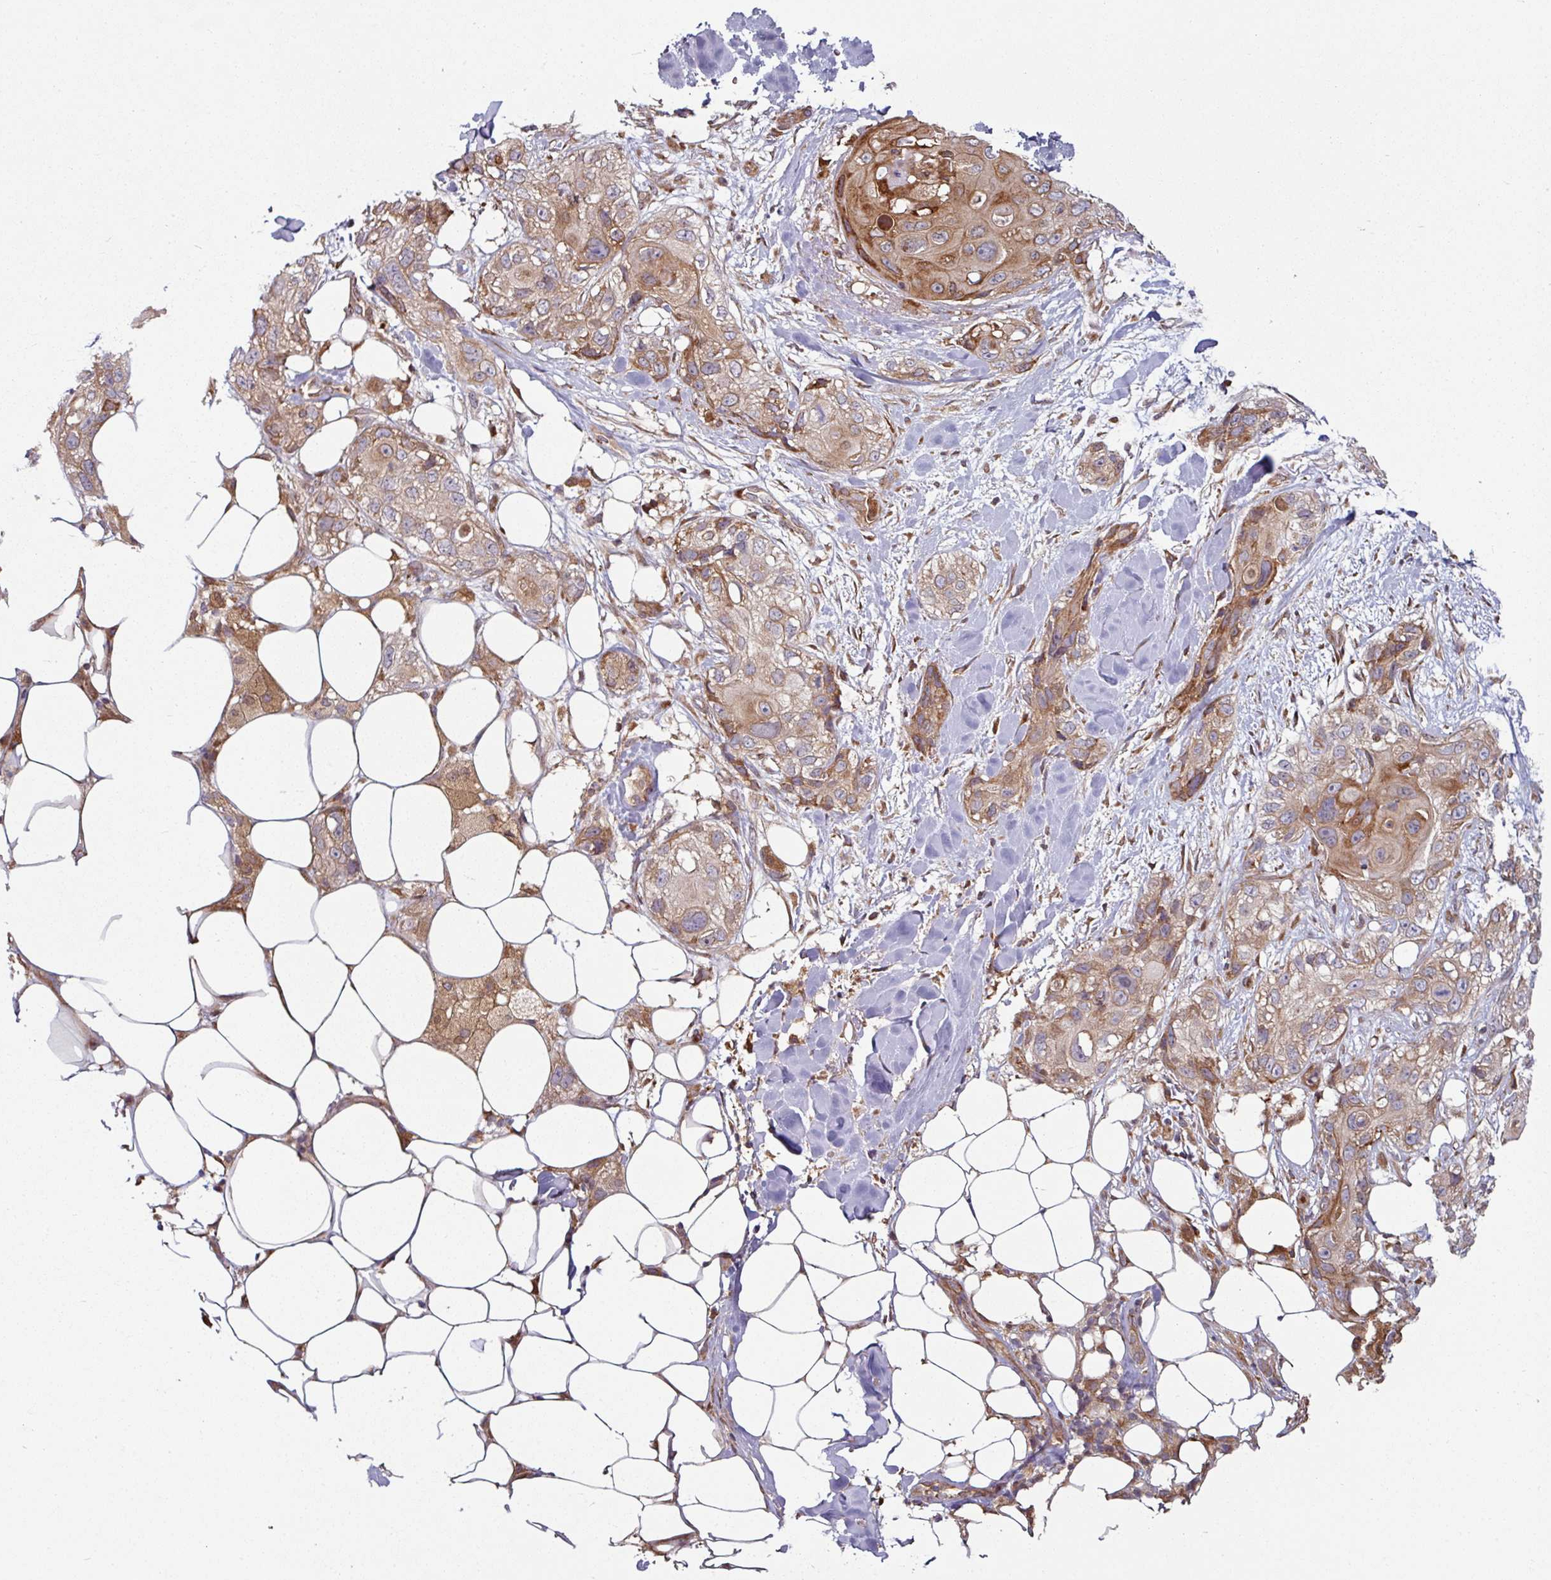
{"staining": {"intensity": "moderate", "quantity": "25%-75%", "location": "cytoplasmic/membranous"}, "tissue": "skin cancer", "cell_type": "Tumor cells", "image_type": "cancer", "snomed": [{"axis": "morphology", "description": "Normal tissue, NOS"}, {"axis": "morphology", "description": "Squamous cell carcinoma, NOS"}, {"axis": "topography", "description": "Skin"}], "caption": "Protein staining of skin cancer (squamous cell carcinoma) tissue displays moderate cytoplasmic/membranous staining in about 25%-75% of tumor cells.", "gene": "RAB5A", "patient": {"sex": "male", "age": 72}}